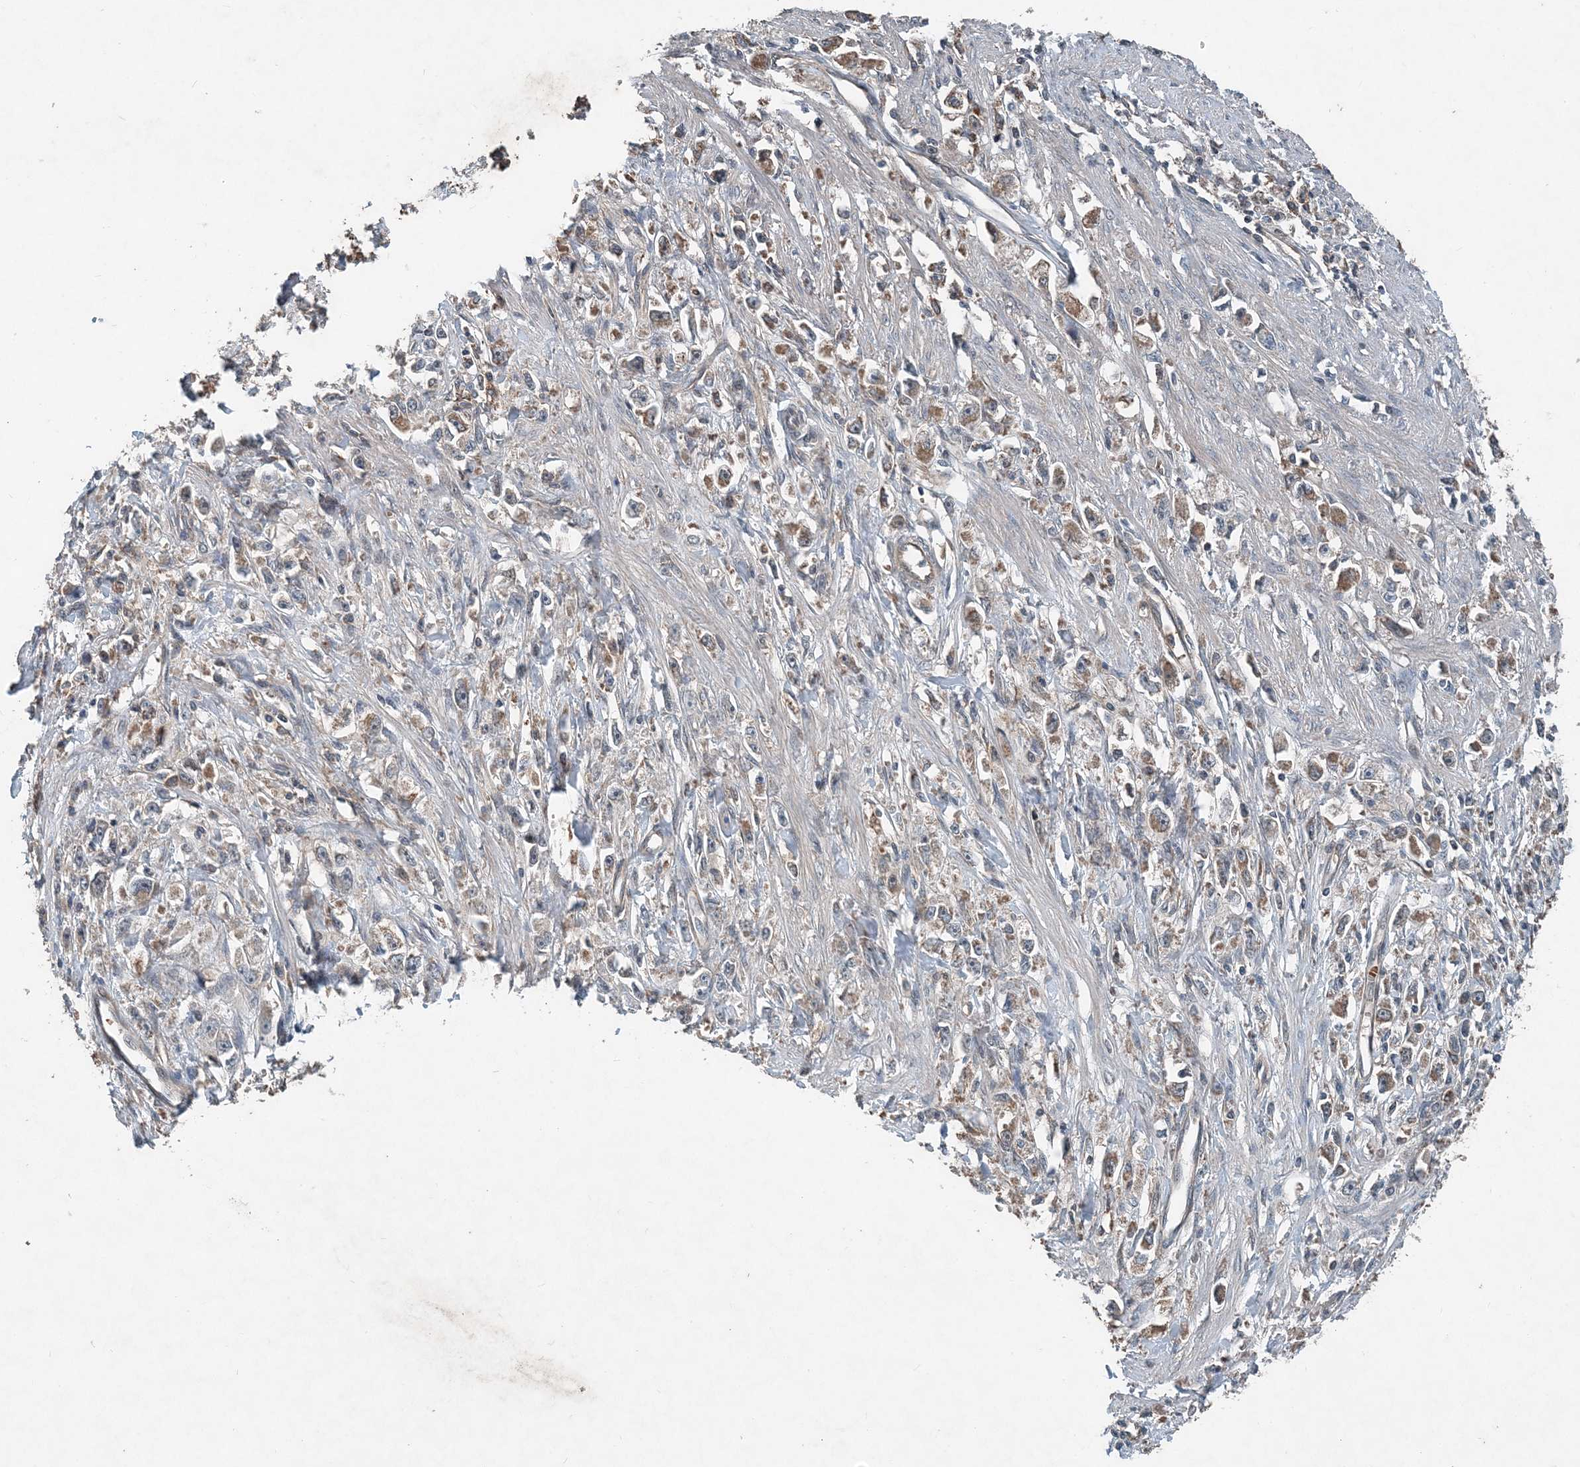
{"staining": {"intensity": "weak", "quantity": "25%-75%", "location": "cytoplasmic/membranous"}, "tissue": "stomach cancer", "cell_type": "Tumor cells", "image_type": "cancer", "snomed": [{"axis": "morphology", "description": "Adenocarcinoma, NOS"}, {"axis": "topography", "description": "Stomach"}], "caption": "Stomach adenocarcinoma was stained to show a protein in brown. There is low levels of weak cytoplasmic/membranous expression in about 25%-75% of tumor cells.", "gene": "SMPD3", "patient": {"sex": "female", "age": 59}}